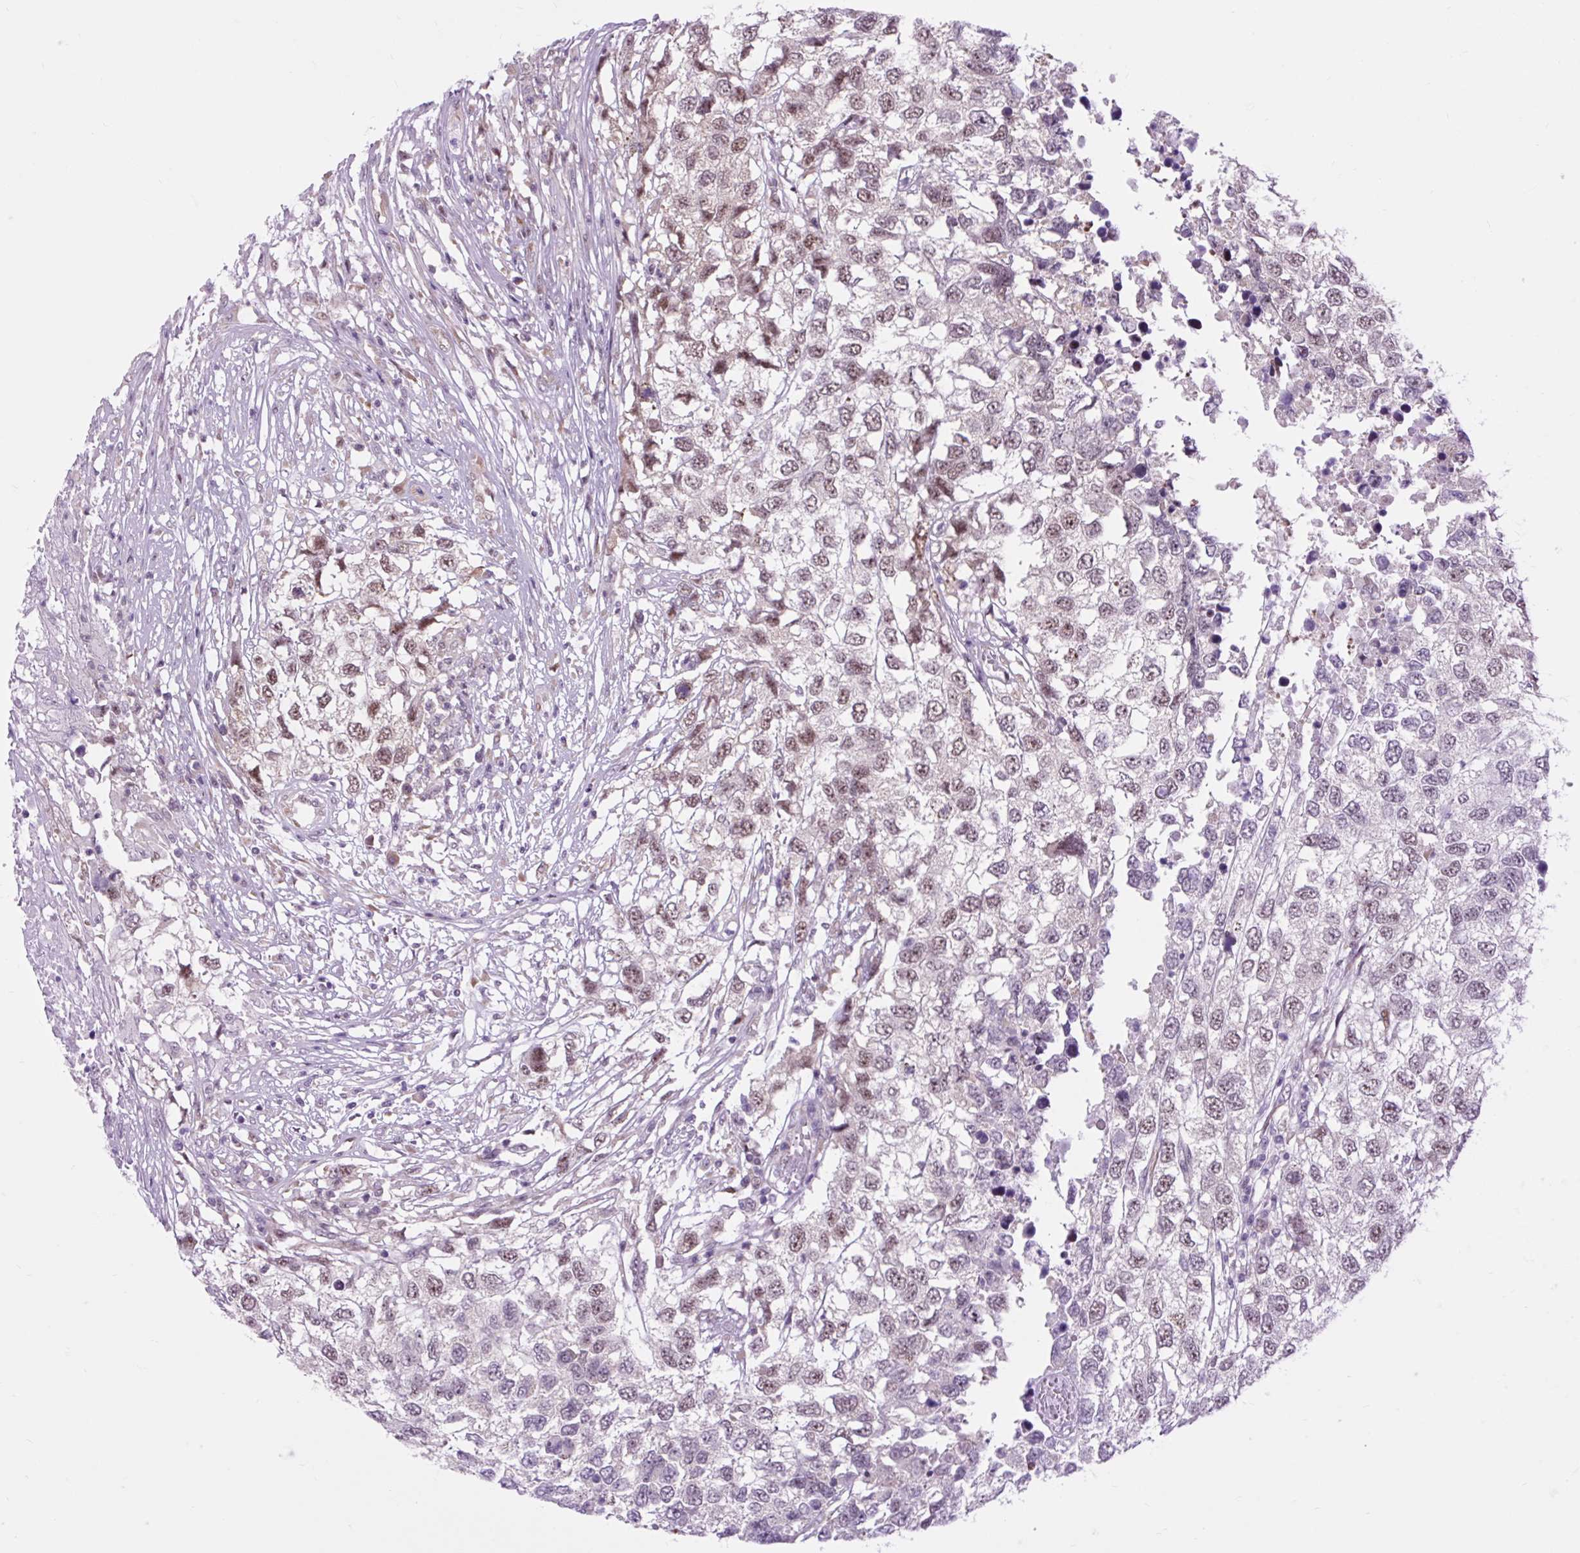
{"staining": {"intensity": "weak", "quantity": ">75%", "location": "nuclear"}, "tissue": "testis cancer", "cell_type": "Tumor cells", "image_type": "cancer", "snomed": [{"axis": "morphology", "description": "Carcinoma, Embryonal, NOS"}, {"axis": "topography", "description": "Testis"}], "caption": "Testis embryonal carcinoma stained with a protein marker reveals weak staining in tumor cells.", "gene": "CLK2", "patient": {"sex": "male", "age": 83}}